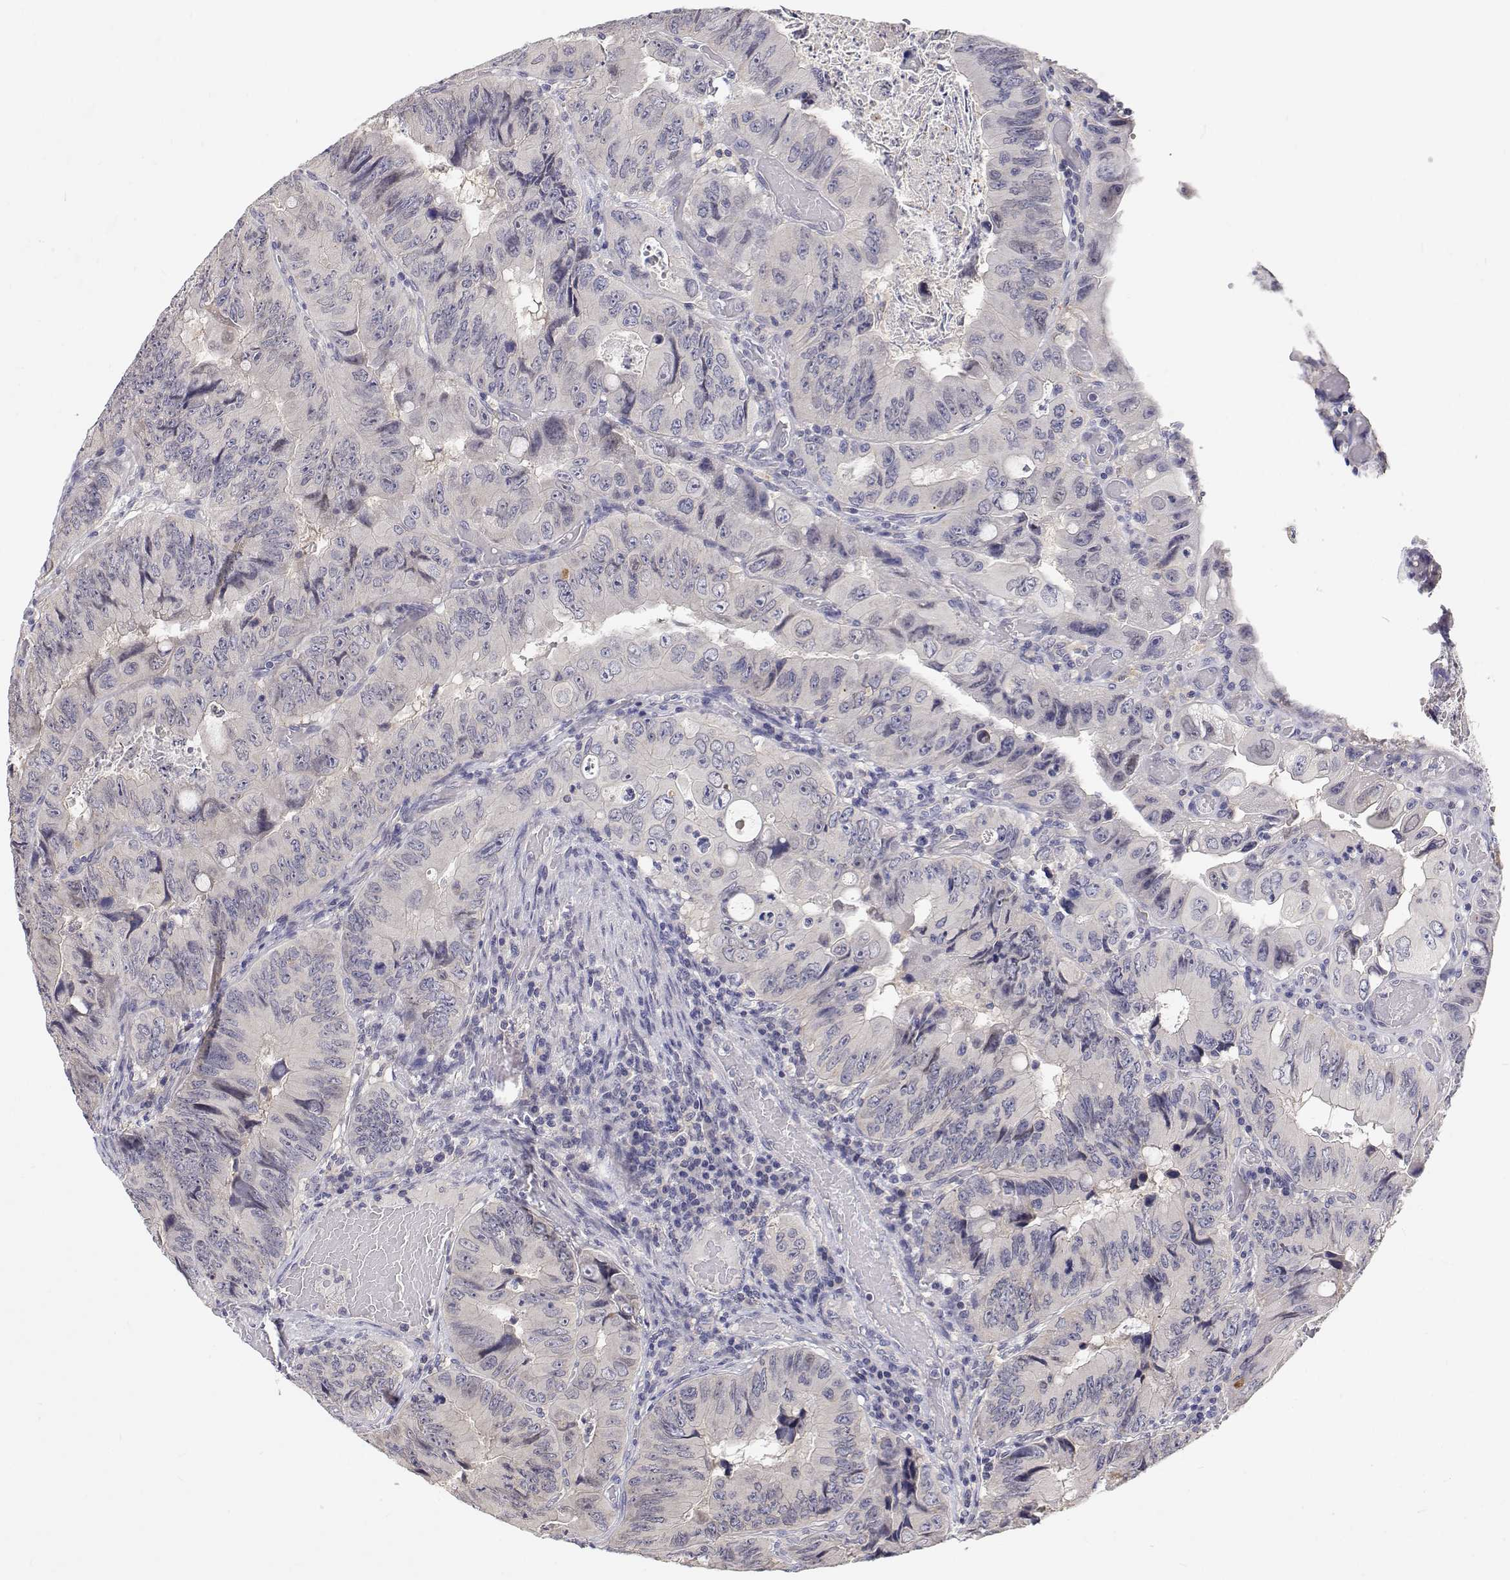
{"staining": {"intensity": "negative", "quantity": "none", "location": "none"}, "tissue": "colorectal cancer", "cell_type": "Tumor cells", "image_type": "cancer", "snomed": [{"axis": "morphology", "description": "Adenocarcinoma, NOS"}, {"axis": "topography", "description": "Colon"}], "caption": "Protein analysis of colorectal adenocarcinoma exhibits no significant expression in tumor cells.", "gene": "MYPN", "patient": {"sex": "female", "age": 84}}